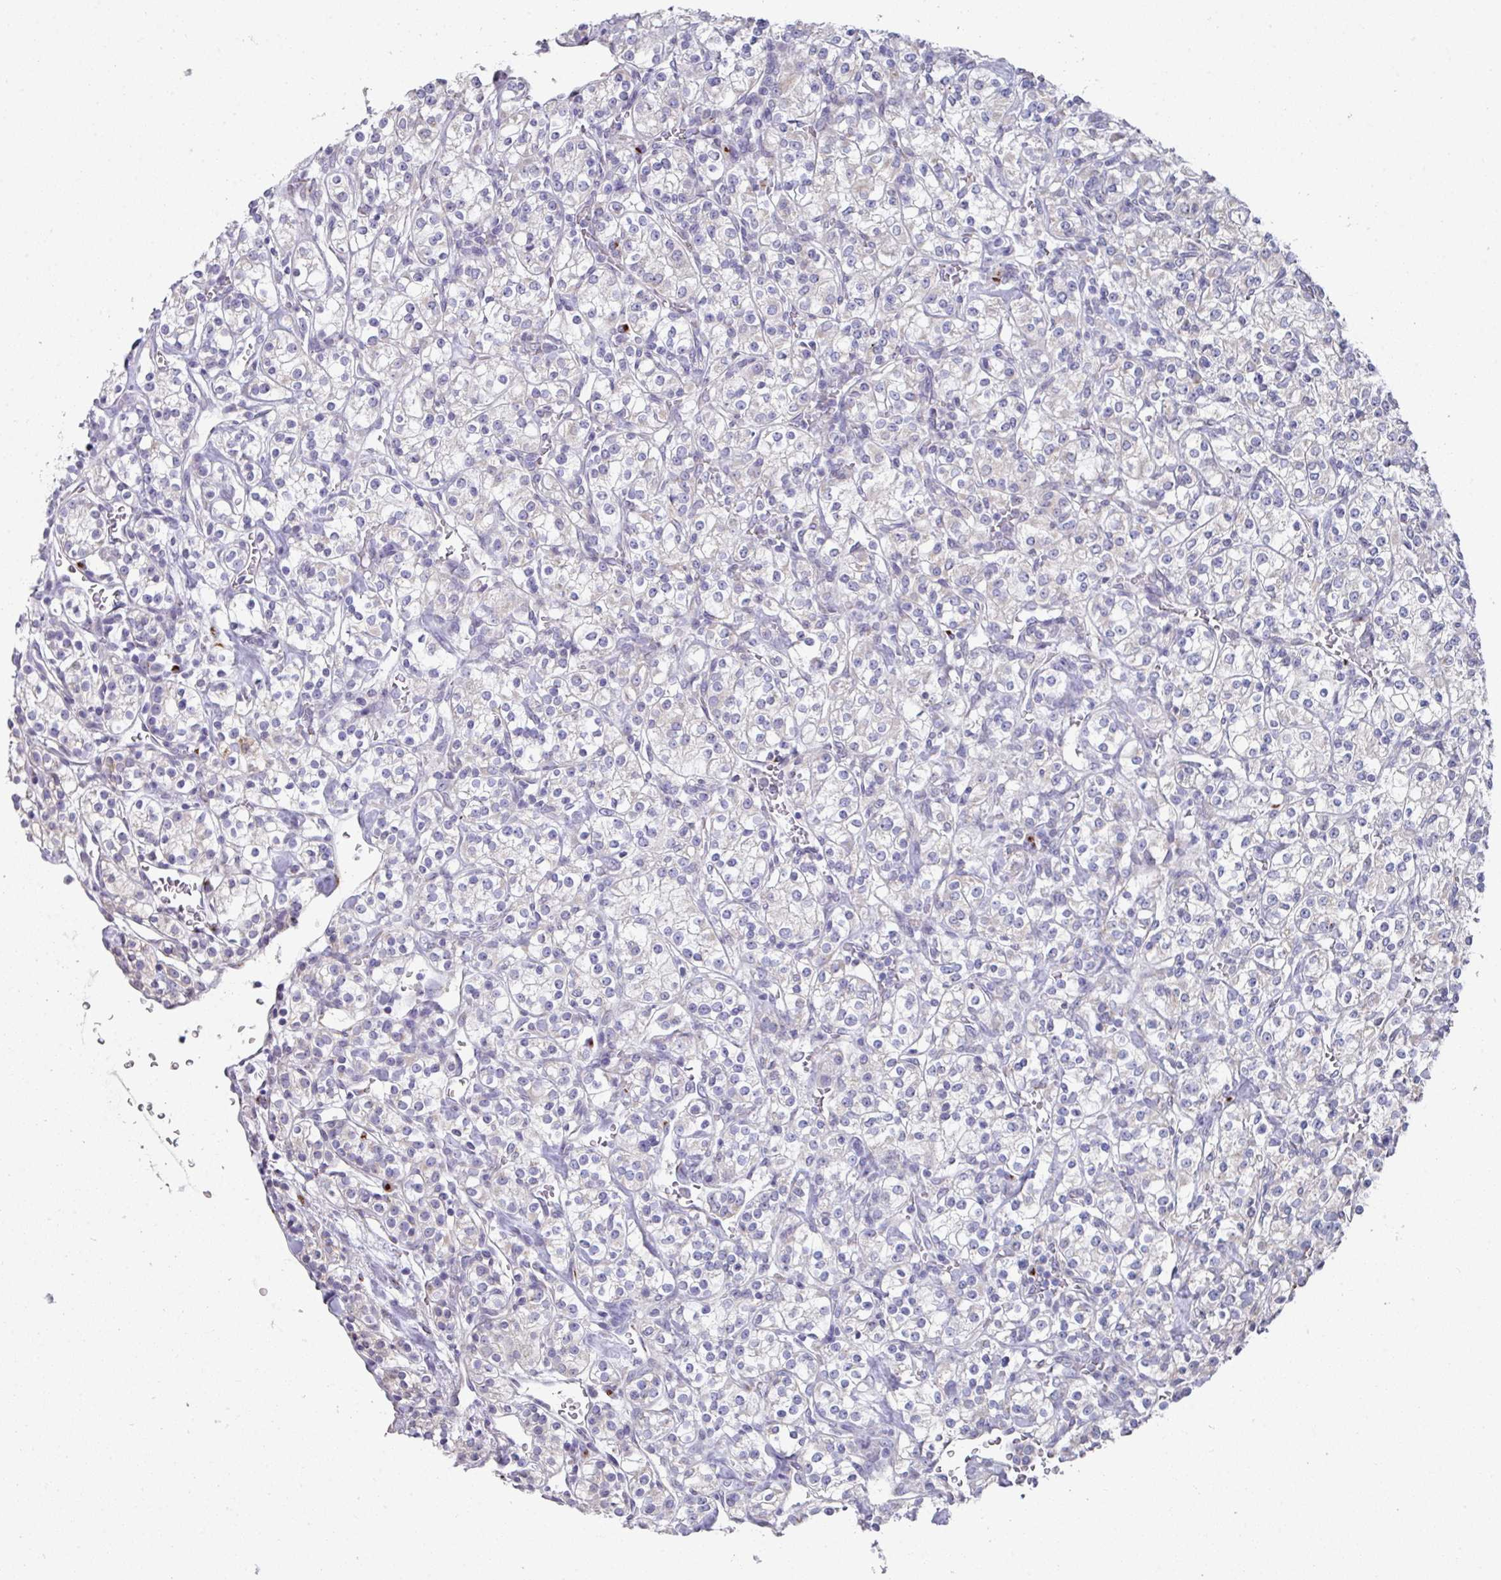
{"staining": {"intensity": "negative", "quantity": "none", "location": "none"}, "tissue": "renal cancer", "cell_type": "Tumor cells", "image_type": "cancer", "snomed": [{"axis": "morphology", "description": "Adenocarcinoma, NOS"}, {"axis": "topography", "description": "Kidney"}], "caption": "Immunohistochemistry (IHC) of human renal cancer (adenocarcinoma) demonstrates no positivity in tumor cells. (Stains: DAB (3,3'-diaminobenzidine) immunohistochemistry (IHC) with hematoxylin counter stain, Microscopy: brightfield microscopy at high magnification).", "gene": "VKORC1L1", "patient": {"sex": "male", "age": 77}}